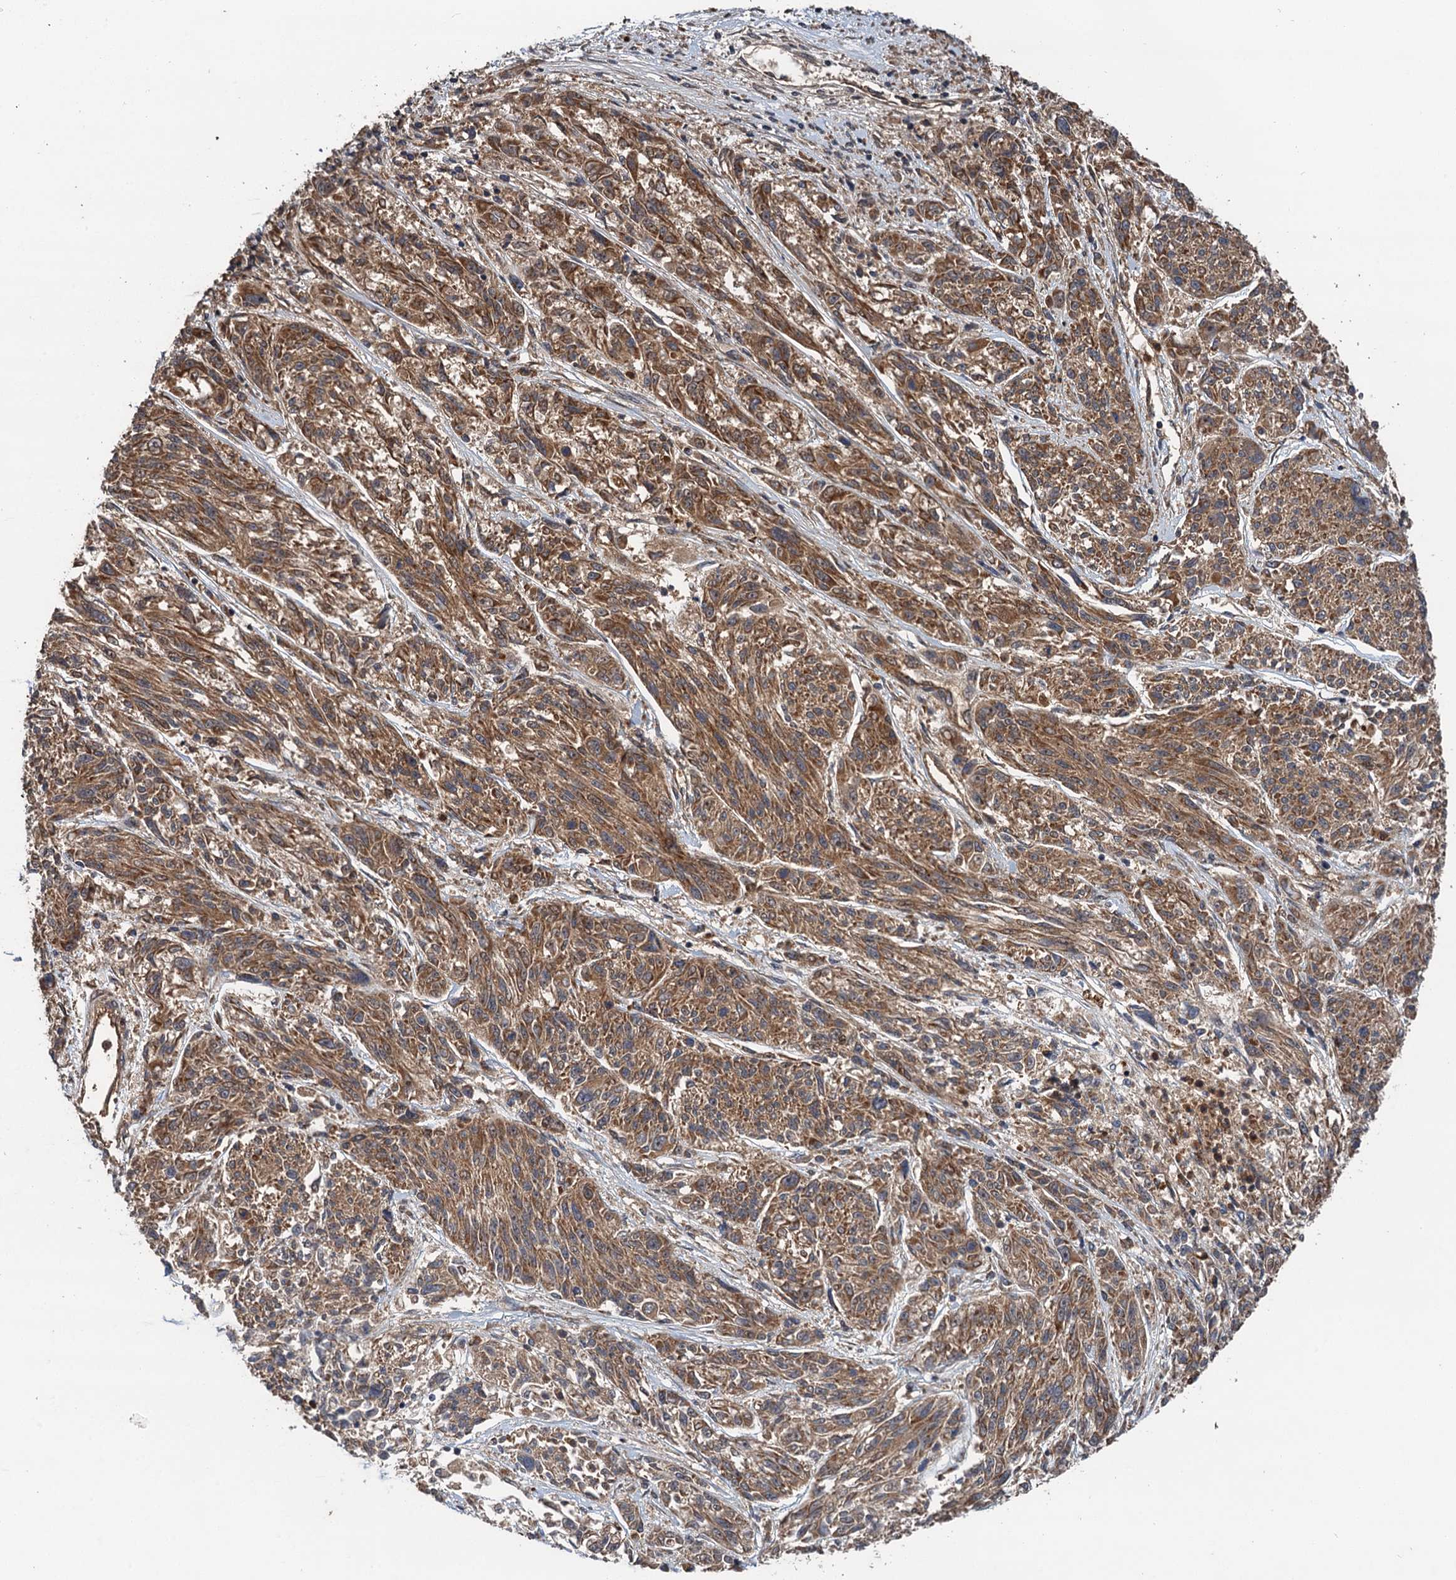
{"staining": {"intensity": "moderate", "quantity": ">75%", "location": "cytoplasmic/membranous"}, "tissue": "melanoma", "cell_type": "Tumor cells", "image_type": "cancer", "snomed": [{"axis": "morphology", "description": "Malignant melanoma, NOS"}, {"axis": "topography", "description": "Skin"}], "caption": "The immunohistochemical stain shows moderate cytoplasmic/membranous positivity in tumor cells of melanoma tissue.", "gene": "NLRP10", "patient": {"sex": "male", "age": 53}}